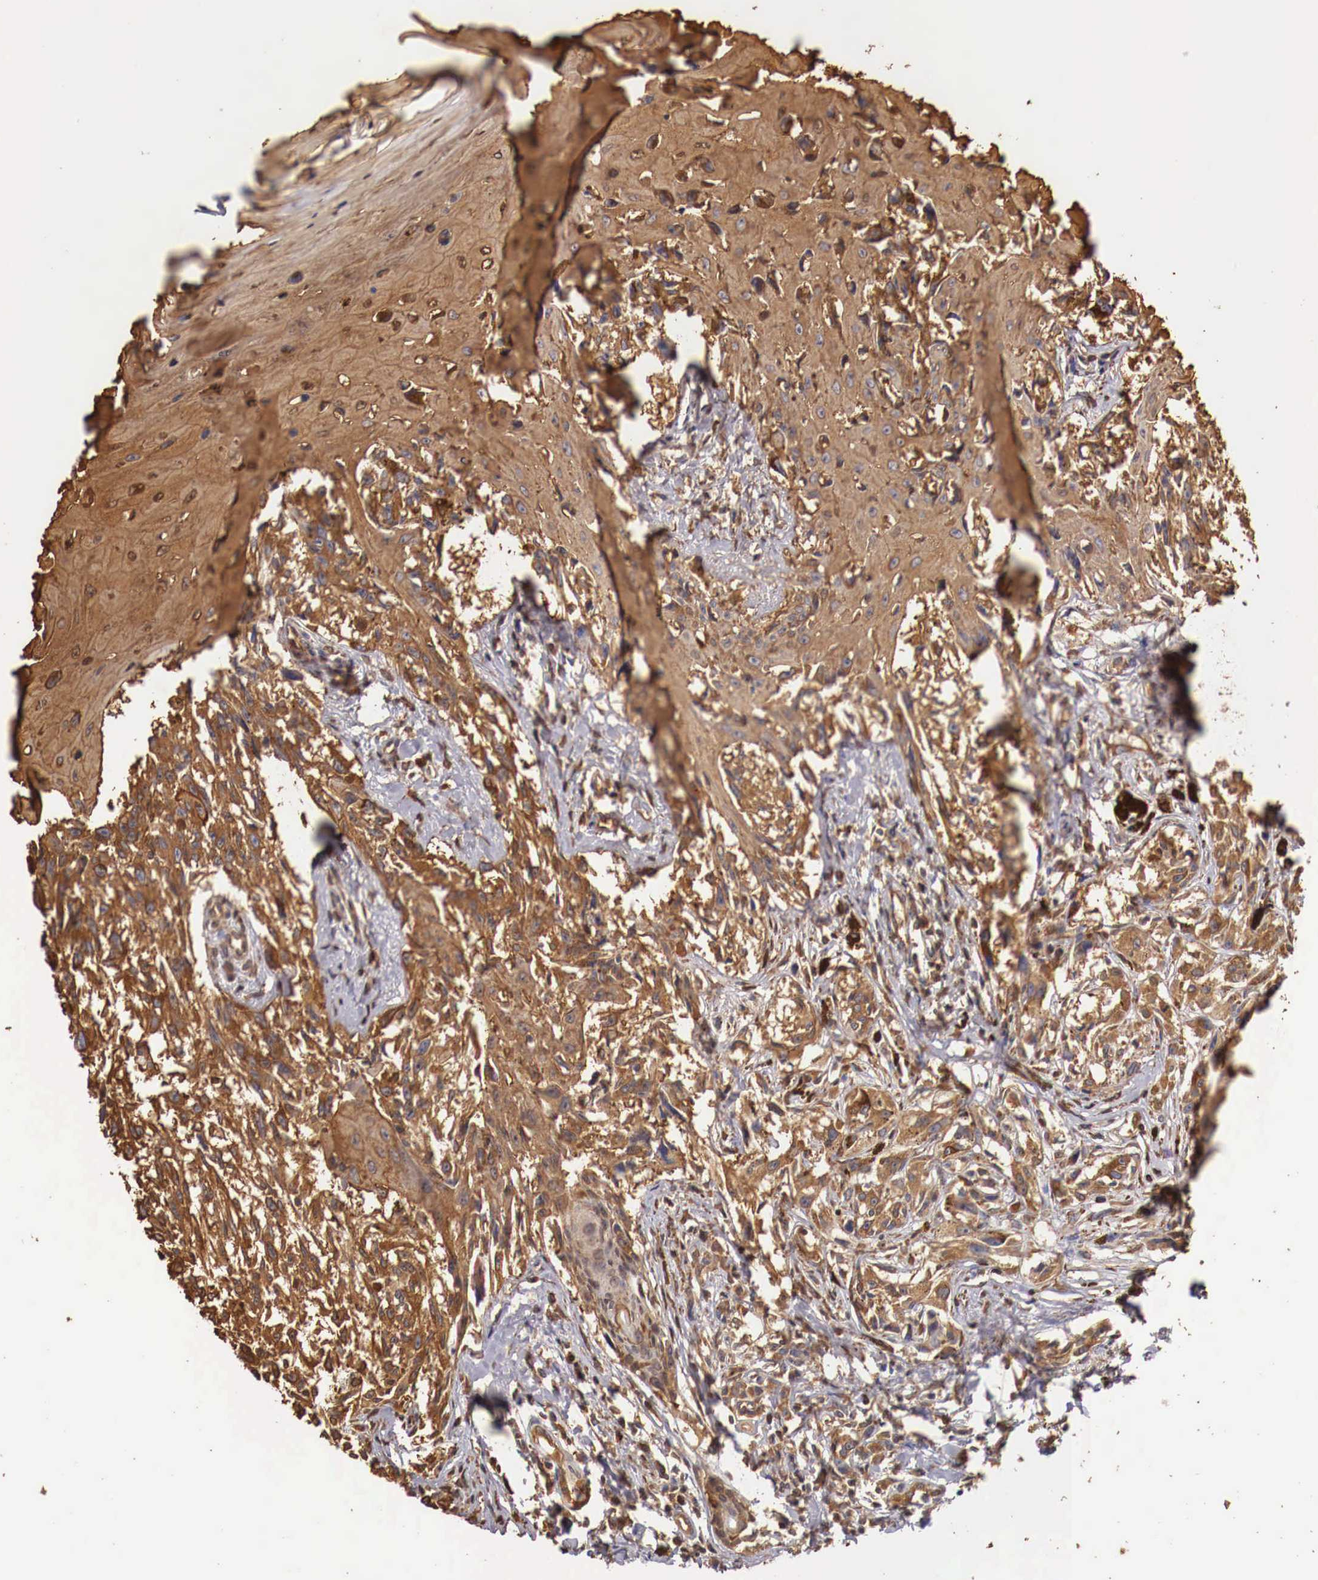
{"staining": {"intensity": "moderate", "quantity": "25%-75%", "location": "cytoplasmic/membranous"}, "tissue": "melanoma", "cell_type": "Tumor cells", "image_type": "cancer", "snomed": [{"axis": "morphology", "description": "Malignant melanoma, NOS"}, {"axis": "topography", "description": "Skin"}], "caption": "Melanoma stained with a brown dye demonstrates moderate cytoplasmic/membranous positive staining in approximately 25%-75% of tumor cells.", "gene": "PITPNA", "patient": {"sex": "female", "age": 82}}